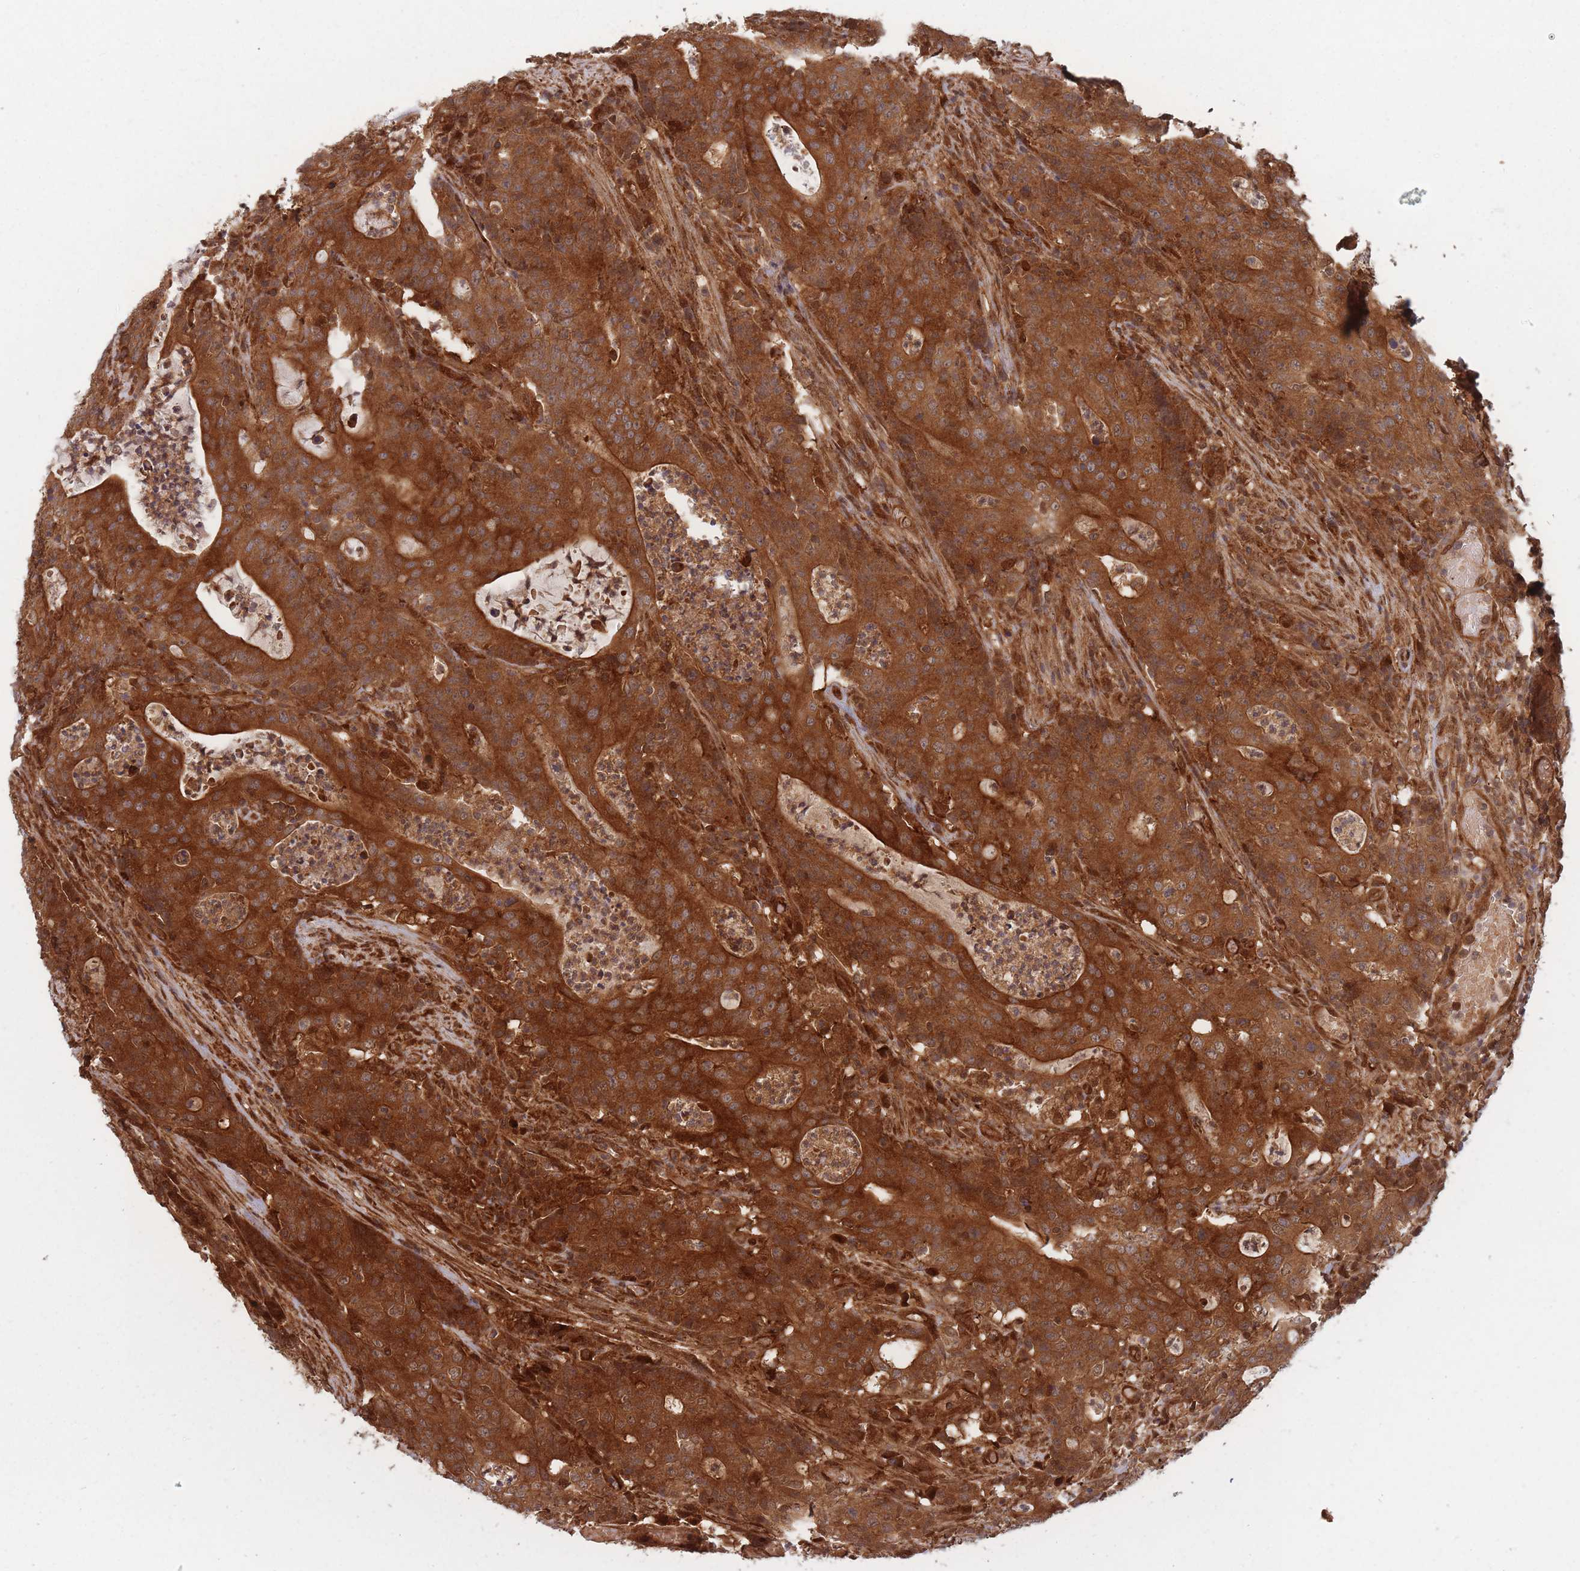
{"staining": {"intensity": "strong", "quantity": ">75%", "location": "cytoplasmic/membranous"}, "tissue": "colorectal cancer", "cell_type": "Tumor cells", "image_type": "cancer", "snomed": [{"axis": "morphology", "description": "Adenocarcinoma, NOS"}, {"axis": "topography", "description": "Colon"}], "caption": "Immunohistochemical staining of human colorectal adenocarcinoma displays strong cytoplasmic/membranous protein positivity in approximately >75% of tumor cells. The staining is performed using DAB brown chromogen to label protein expression. The nuclei are counter-stained blue using hematoxylin.", "gene": "PODXL2", "patient": {"sex": "male", "age": 83}}